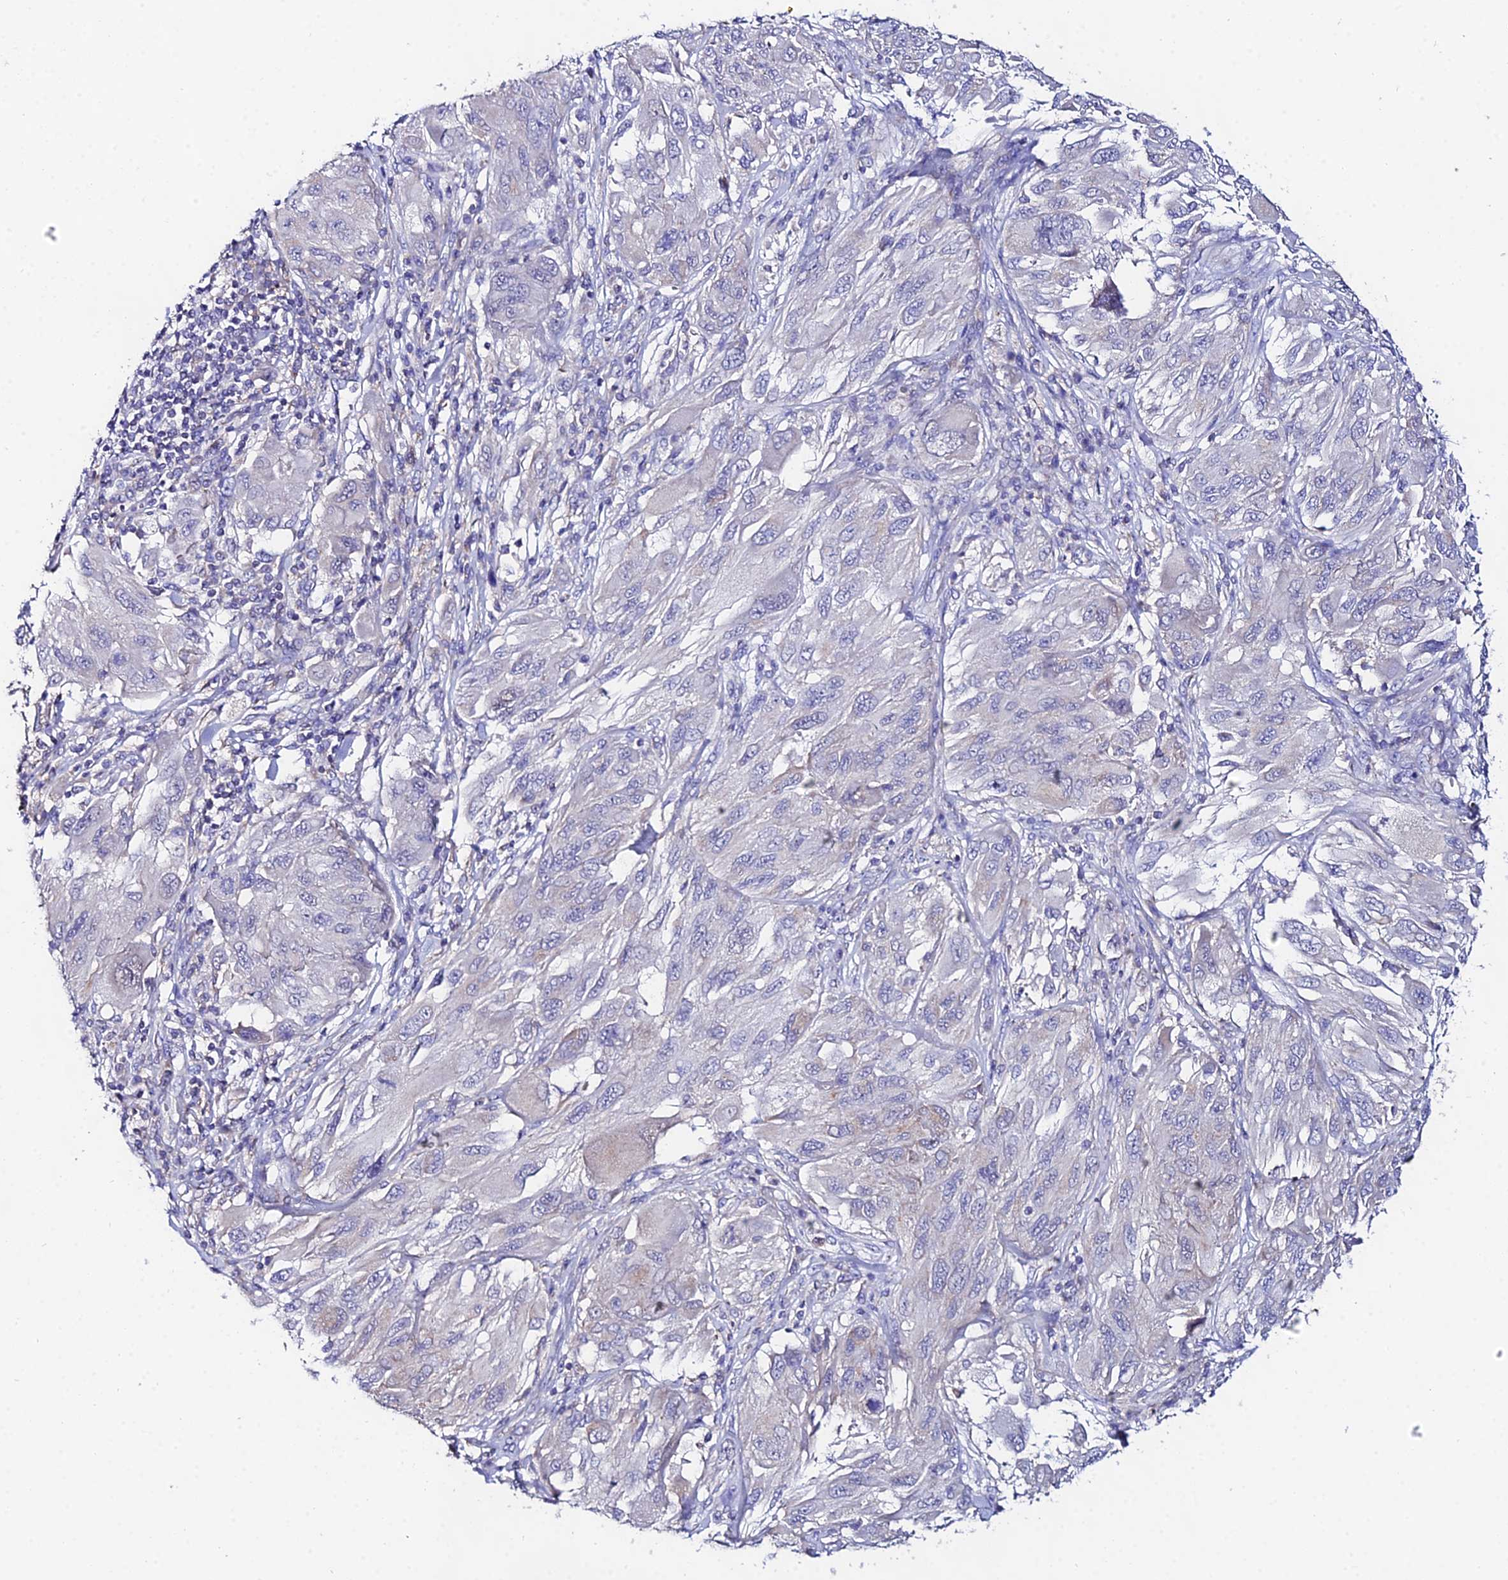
{"staining": {"intensity": "negative", "quantity": "none", "location": "none"}, "tissue": "melanoma", "cell_type": "Tumor cells", "image_type": "cancer", "snomed": [{"axis": "morphology", "description": "Malignant melanoma, NOS"}, {"axis": "topography", "description": "Skin"}], "caption": "Malignant melanoma was stained to show a protein in brown. There is no significant positivity in tumor cells.", "gene": "PPP2R2C", "patient": {"sex": "female", "age": 91}}